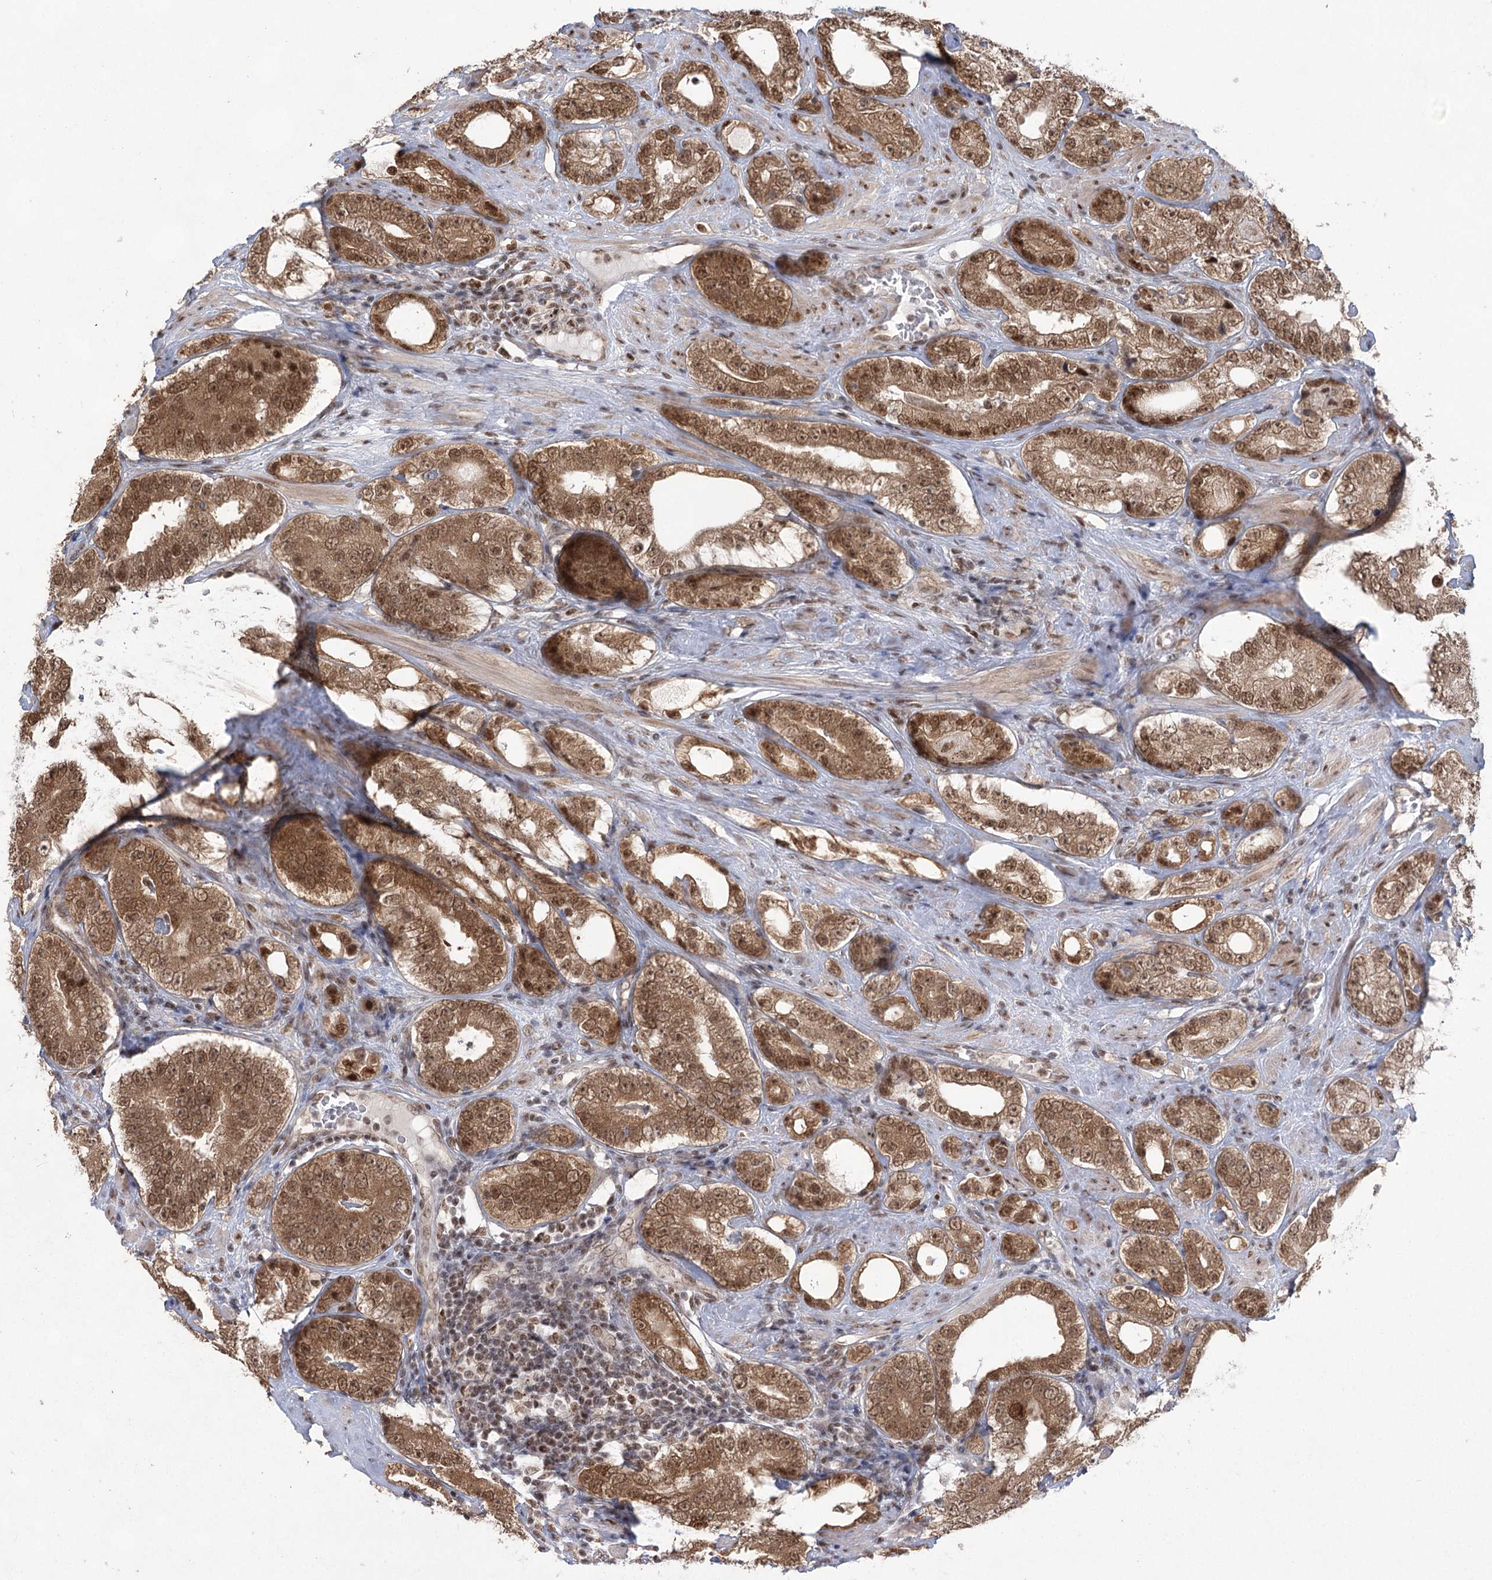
{"staining": {"intensity": "moderate", "quantity": ">75%", "location": "cytoplasmic/membranous,nuclear"}, "tissue": "prostate cancer", "cell_type": "Tumor cells", "image_type": "cancer", "snomed": [{"axis": "morphology", "description": "Adenocarcinoma, High grade"}, {"axis": "topography", "description": "Prostate"}], "caption": "About >75% of tumor cells in prostate cancer demonstrate moderate cytoplasmic/membranous and nuclear protein staining as visualized by brown immunohistochemical staining.", "gene": "ZCCHC8", "patient": {"sex": "male", "age": 56}}